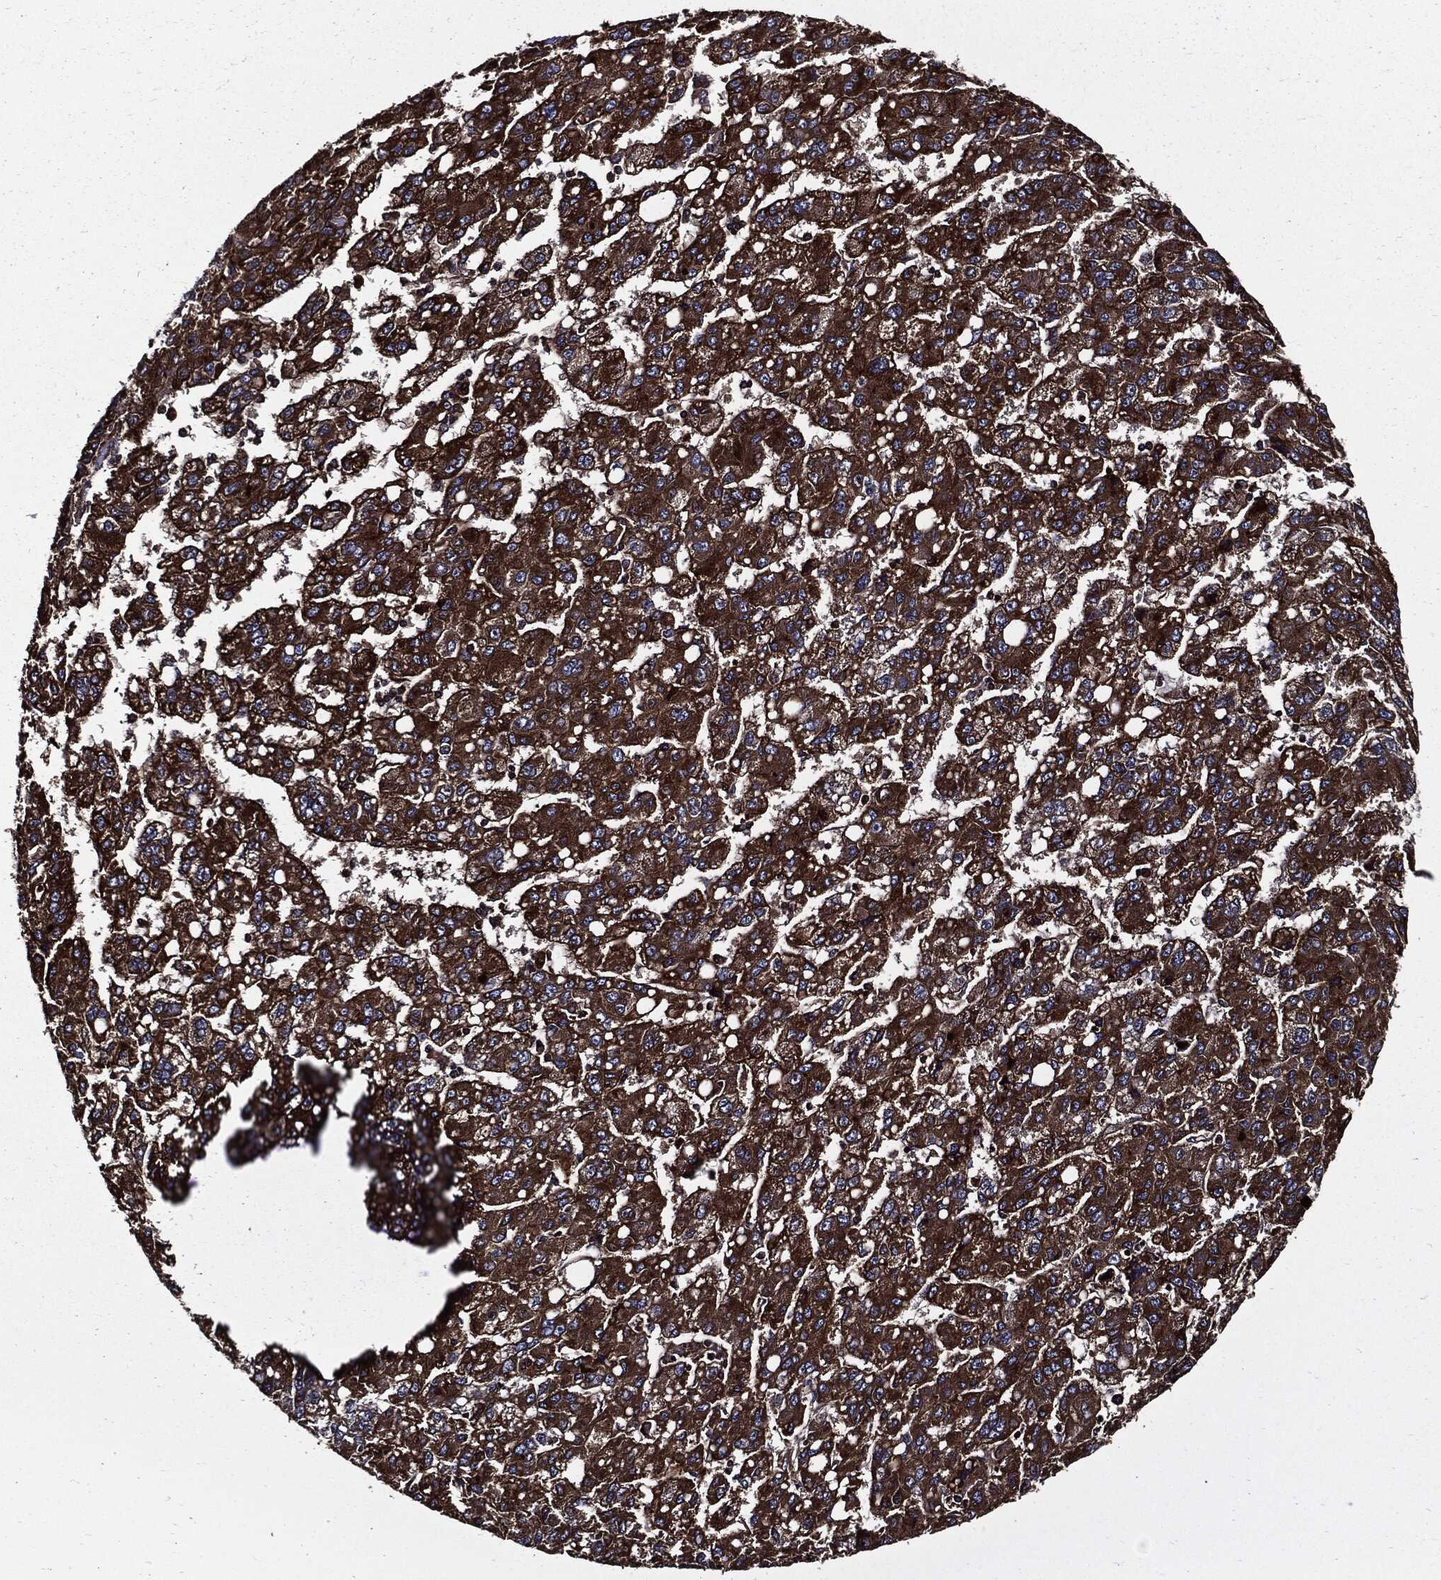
{"staining": {"intensity": "strong", "quantity": "25%-75%", "location": "cytoplasmic/membranous"}, "tissue": "liver cancer", "cell_type": "Tumor cells", "image_type": "cancer", "snomed": [{"axis": "morphology", "description": "Carcinoma, Hepatocellular, NOS"}, {"axis": "topography", "description": "Liver"}], "caption": "Tumor cells demonstrate high levels of strong cytoplasmic/membranous positivity in about 25%-75% of cells in human liver hepatocellular carcinoma.", "gene": "PDCD6IP", "patient": {"sex": "female", "age": 82}}